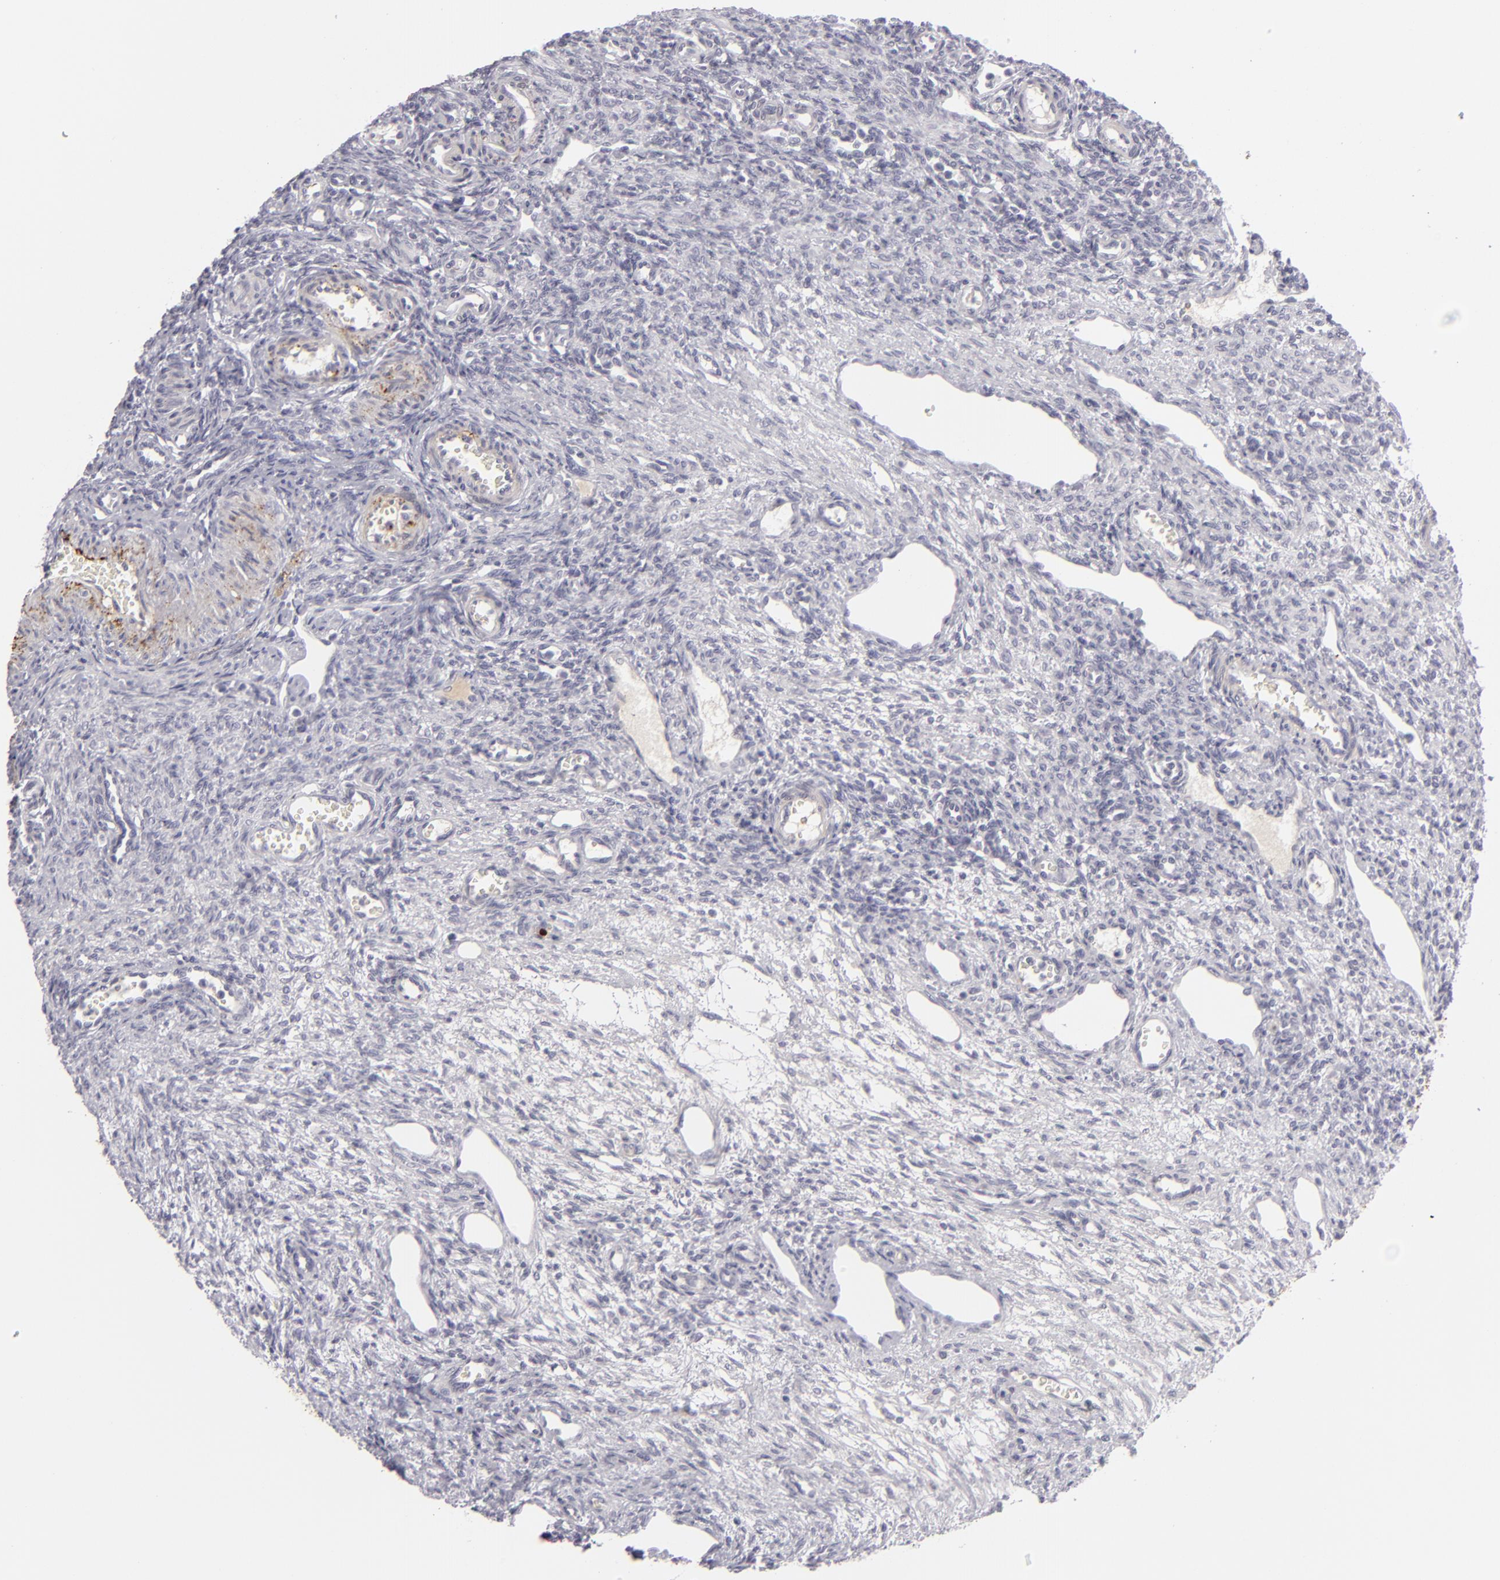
{"staining": {"intensity": "negative", "quantity": "none", "location": "none"}, "tissue": "ovary", "cell_type": "Ovarian stroma cells", "image_type": "normal", "snomed": [{"axis": "morphology", "description": "Normal tissue, NOS"}, {"axis": "topography", "description": "Ovary"}], "caption": "This is an immunohistochemistry photomicrograph of benign human ovary. There is no positivity in ovarian stroma cells.", "gene": "C9", "patient": {"sex": "female", "age": 33}}